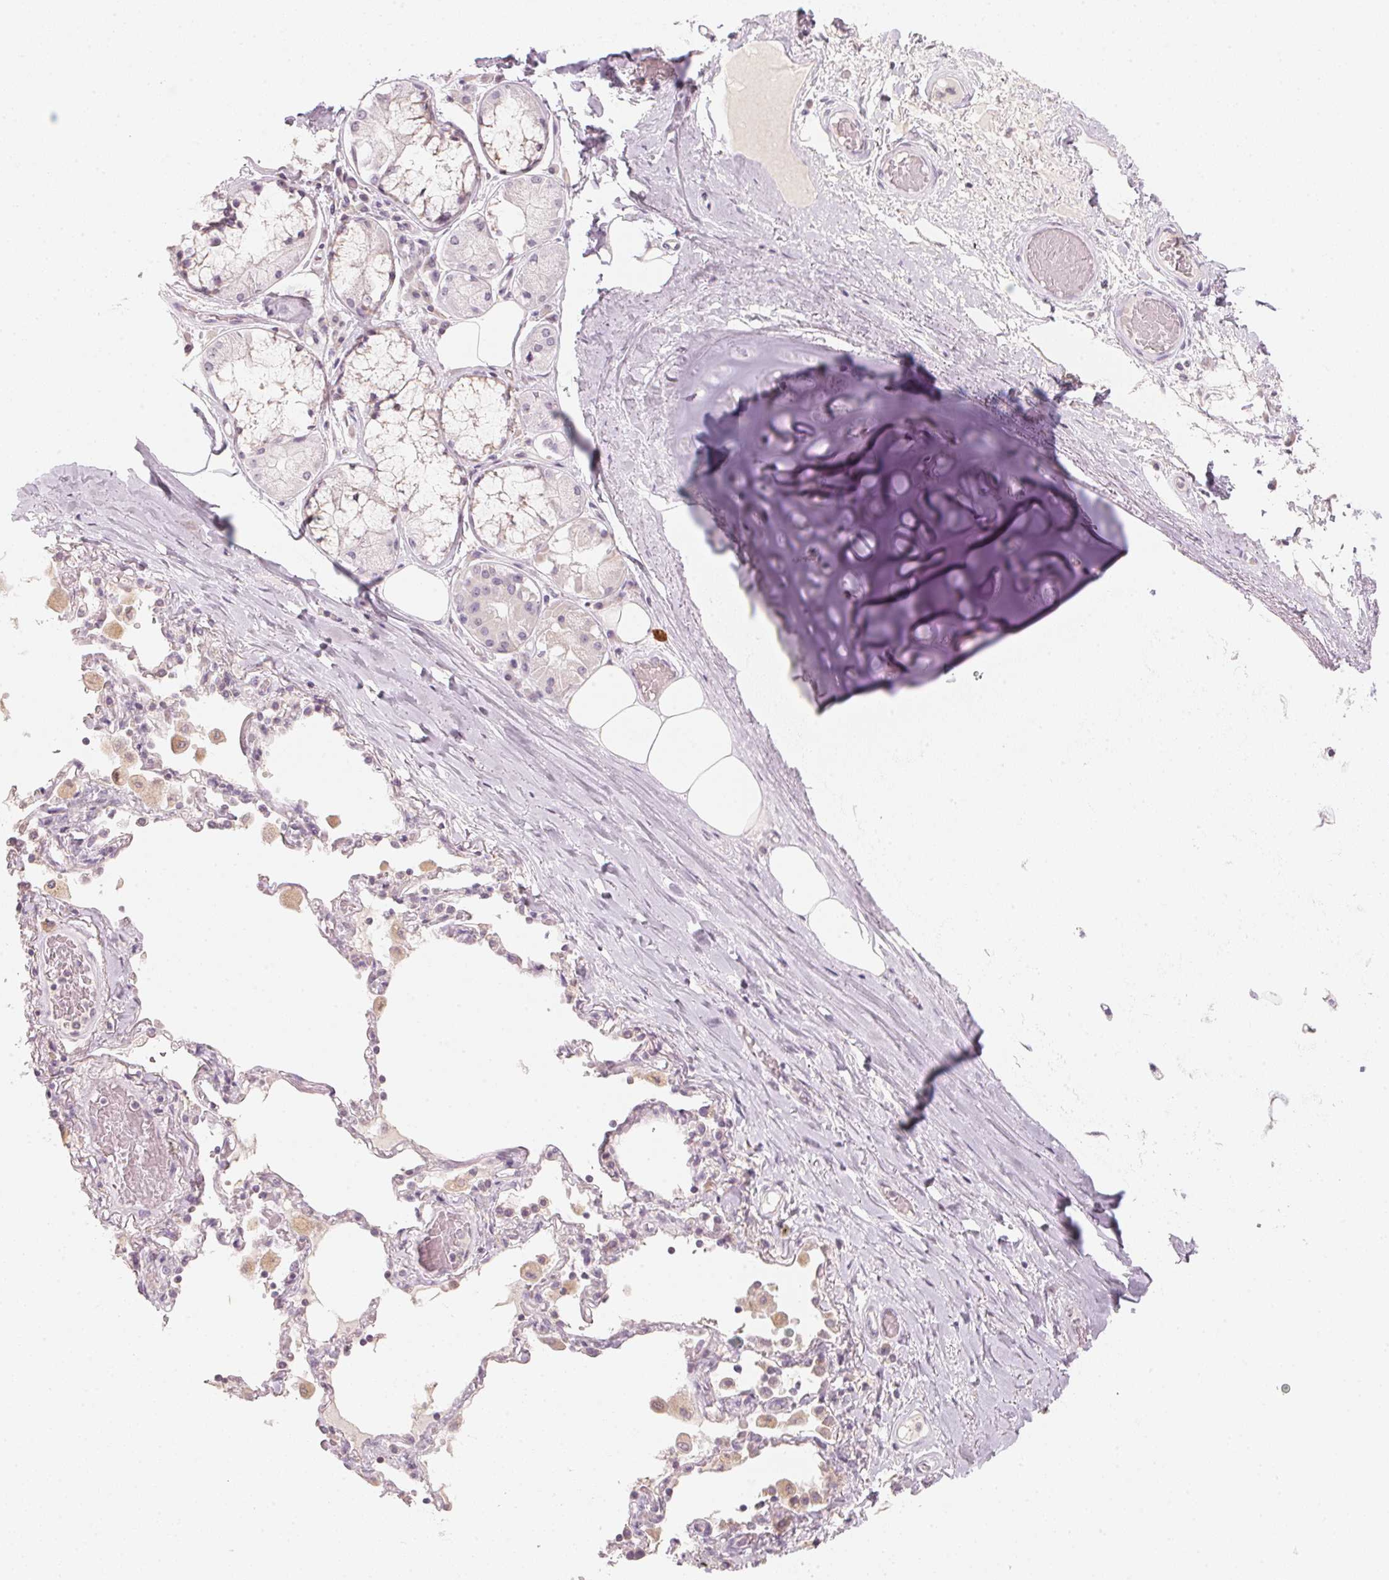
{"staining": {"intensity": "negative", "quantity": "none", "location": "none"}, "tissue": "adipose tissue", "cell_type": "Adipocytes", "image_type": "normal", "snomed": [{"axis": "morphology", "description": "Normal tissue, NOS"}, {"axis": "topography", "description": "Cartilage tissue"}, {"axis": "topography", "description": "Bronchus"}], "caption": "High power microscopy image of an IHC image of normal adipose tissue, revealing no significant staining in adipocytes. (Stains: DAB immunohistochemistry with hematoxylin counter stain, Microscopy: brightfield microscopy at high magnification).", "gene": "ANKRD31", "patient": {"sex": "male", "age": 64}}